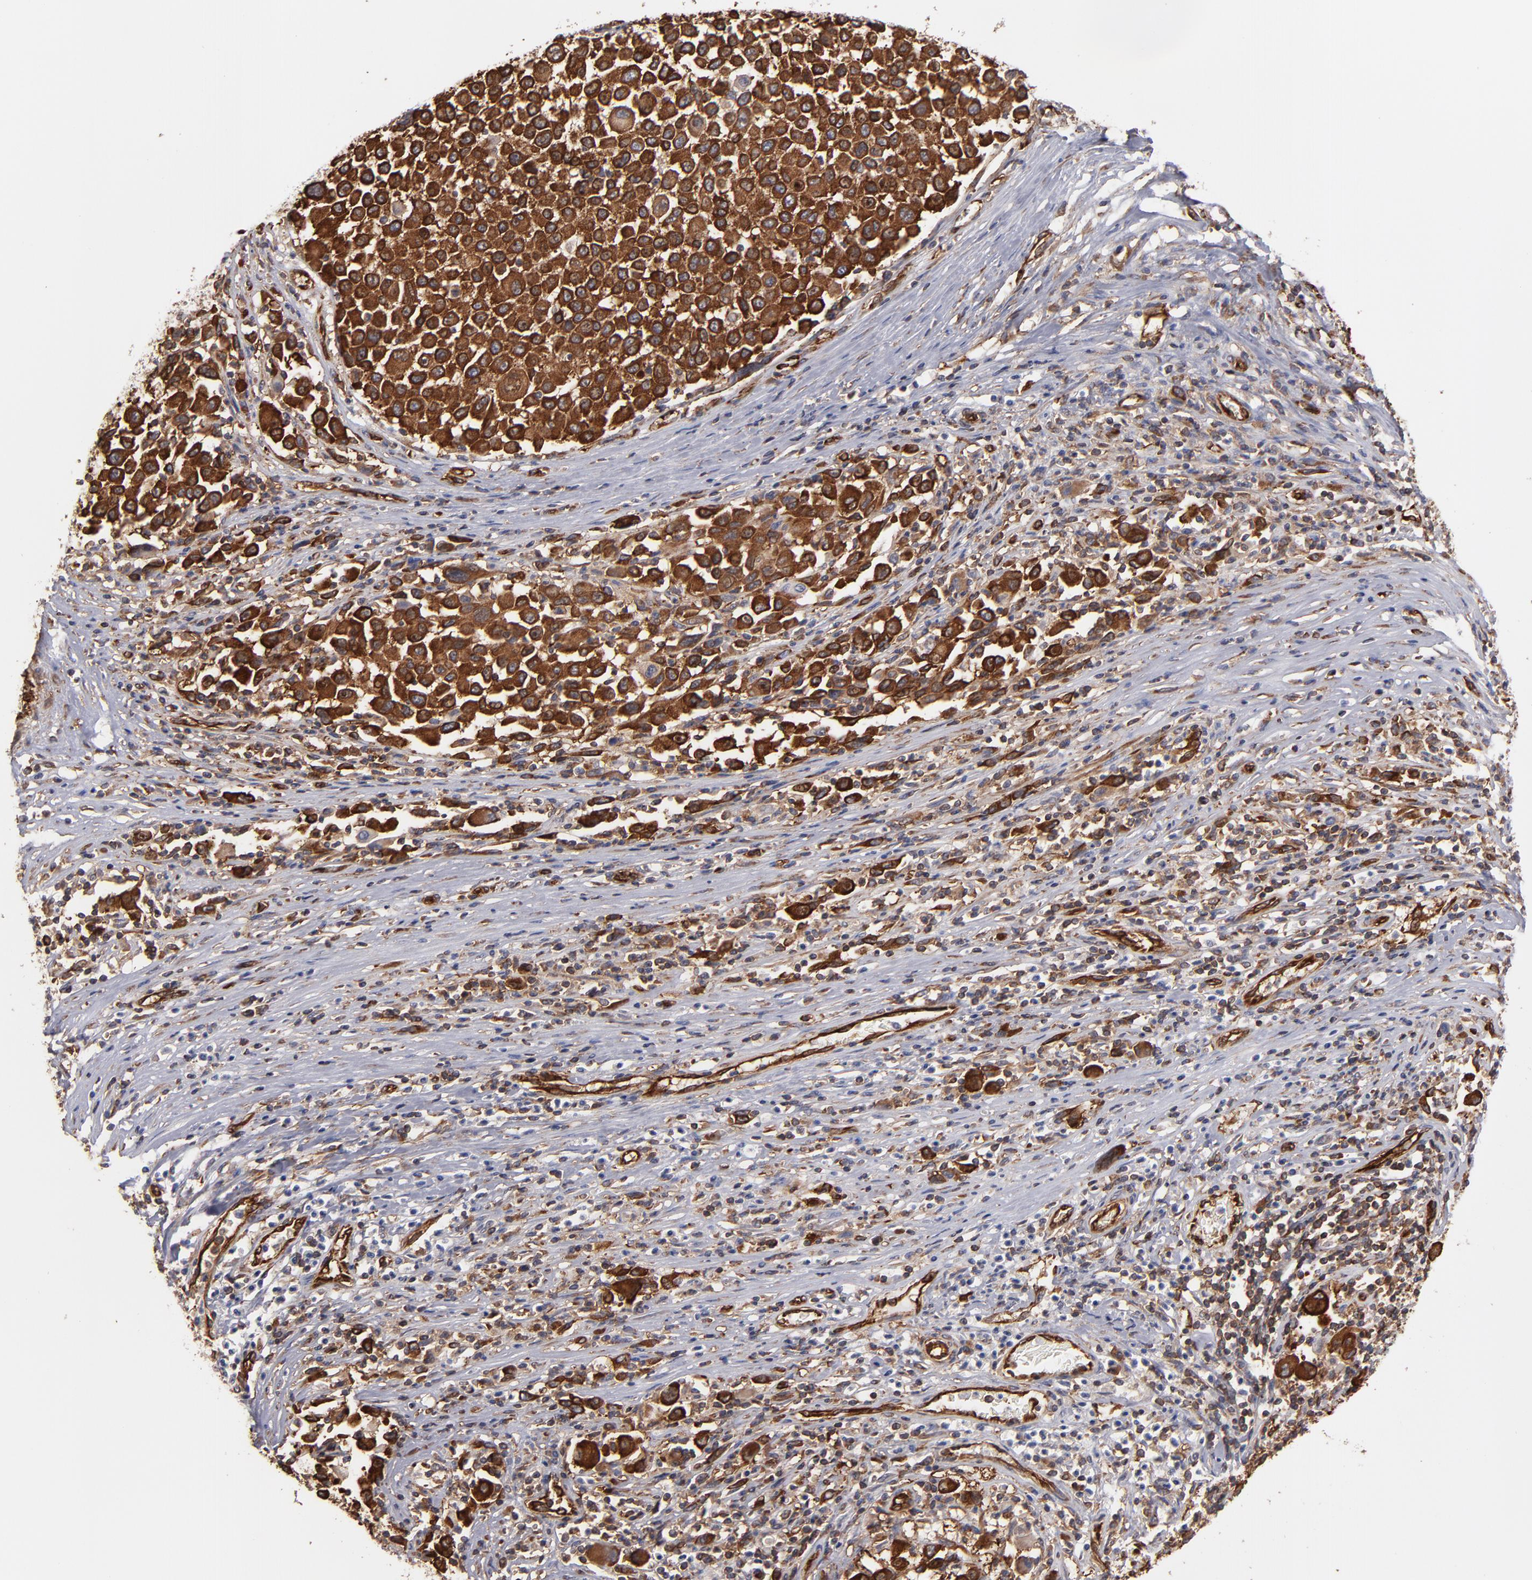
{"staining": {"intensity": "strong", "quantity": ">75%", "location": "cytoplasmic/membranous"}, "tissue": "melanoma", "cell_type": "Tumor cells", "image_type": "cancer", "snomed": [{"axis": "morphology", "description": "Malignant melanoma, Metastatic site"}, {"axis": "topography", "description": "Lymph node"}], "caption": "Human melanoma stained with a protein marker reveals strong staining in tumor cells.", "gene": "KTN1", "patient": {"sex": "male", "age": 61}}